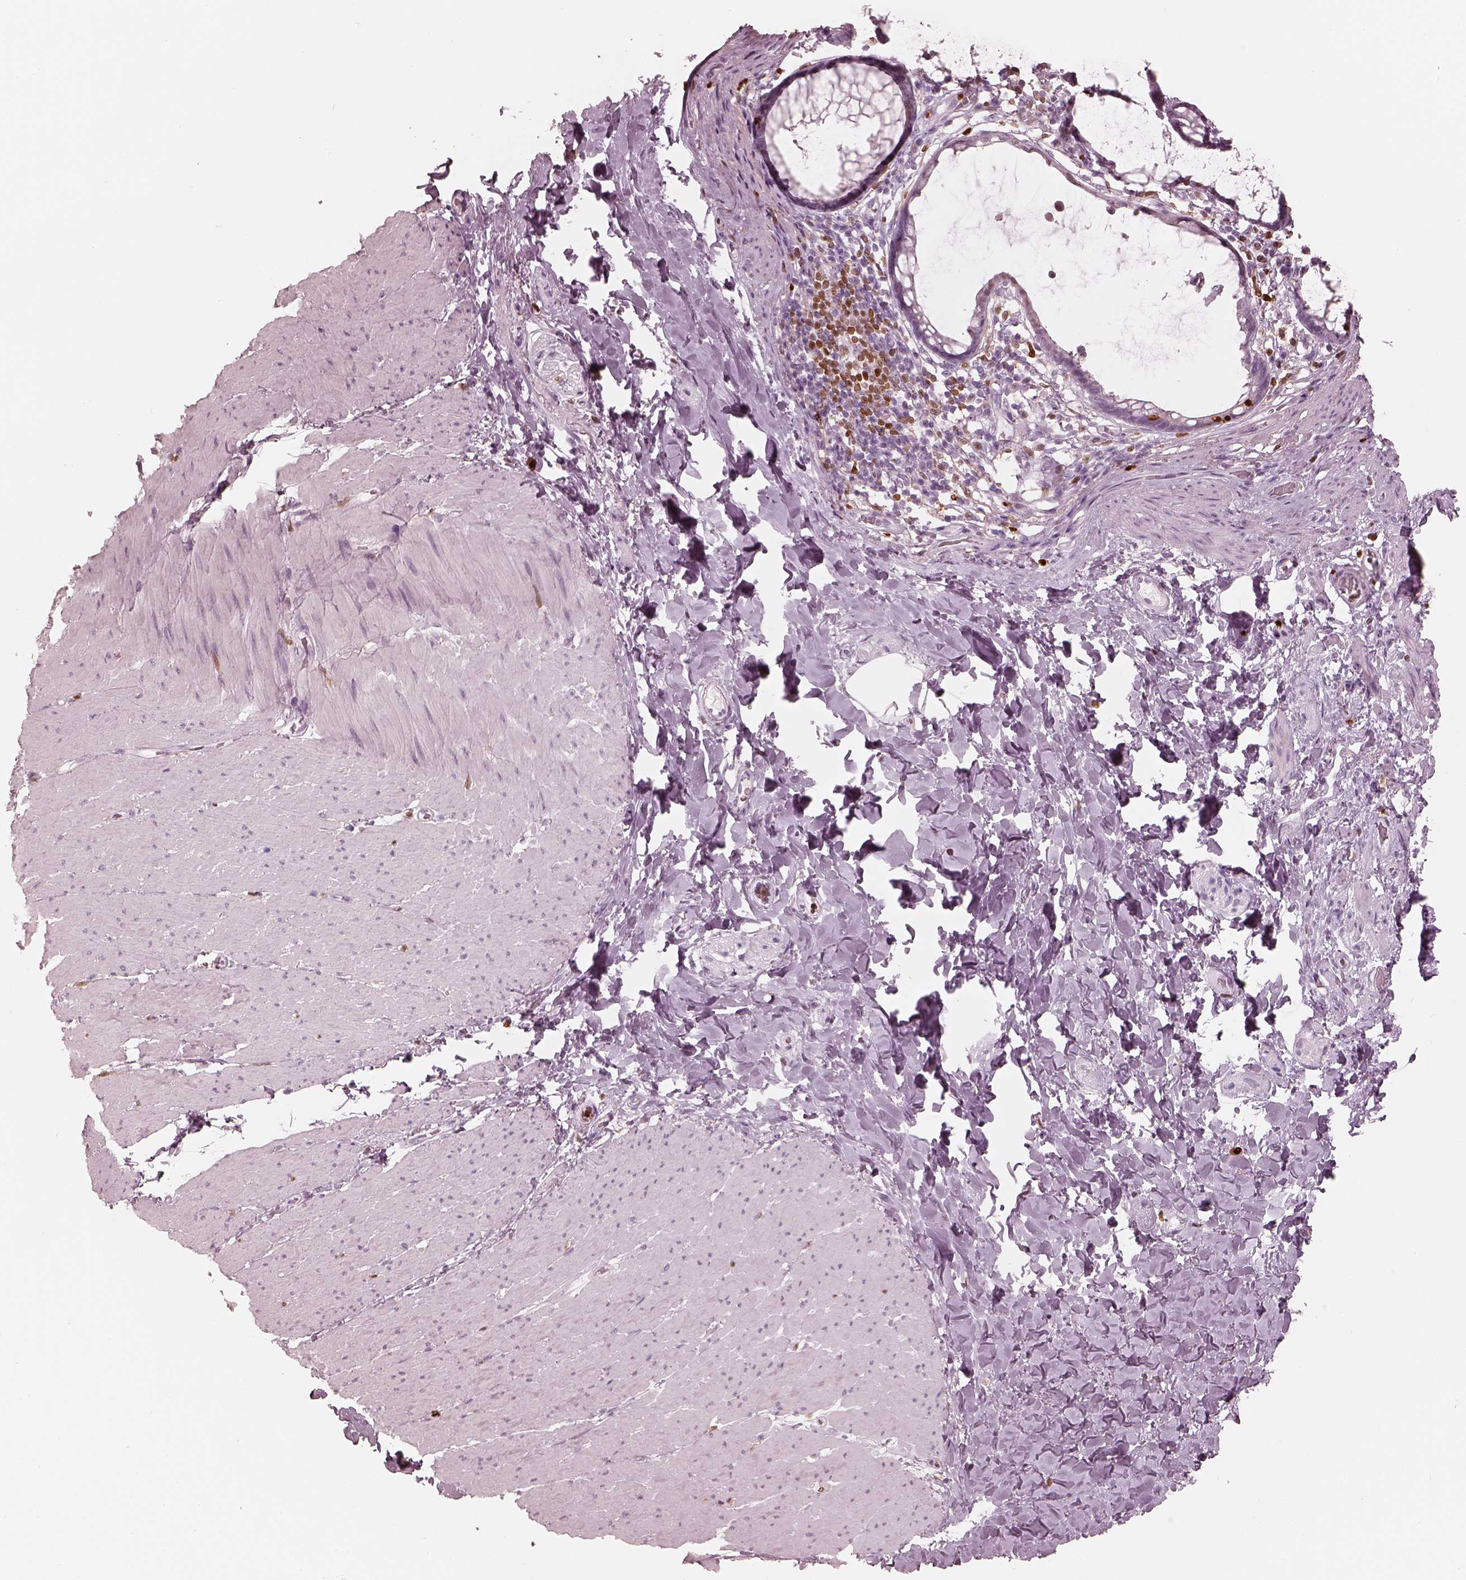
{"staining": {"intensity": "negative", "quantity": "none", "location": "none"}, "tissue": "smooth muscle", "cell_type": "Smooth muscle cells", "image_type": "normal", "snomed": [{"axis": "morphology", "description": "Normal tissue, NOS"}, {"axis": "topography", "description": "Smooth muscle"}, {"axis": "topography", "description": "Rectum"}], "caption": "A photomicrograph of smooth muscle stained for a protein displays no brown staining in smooth muscle cells.", "gene": "ALOX5", "patient": {"sex": "male", "age": 53}}